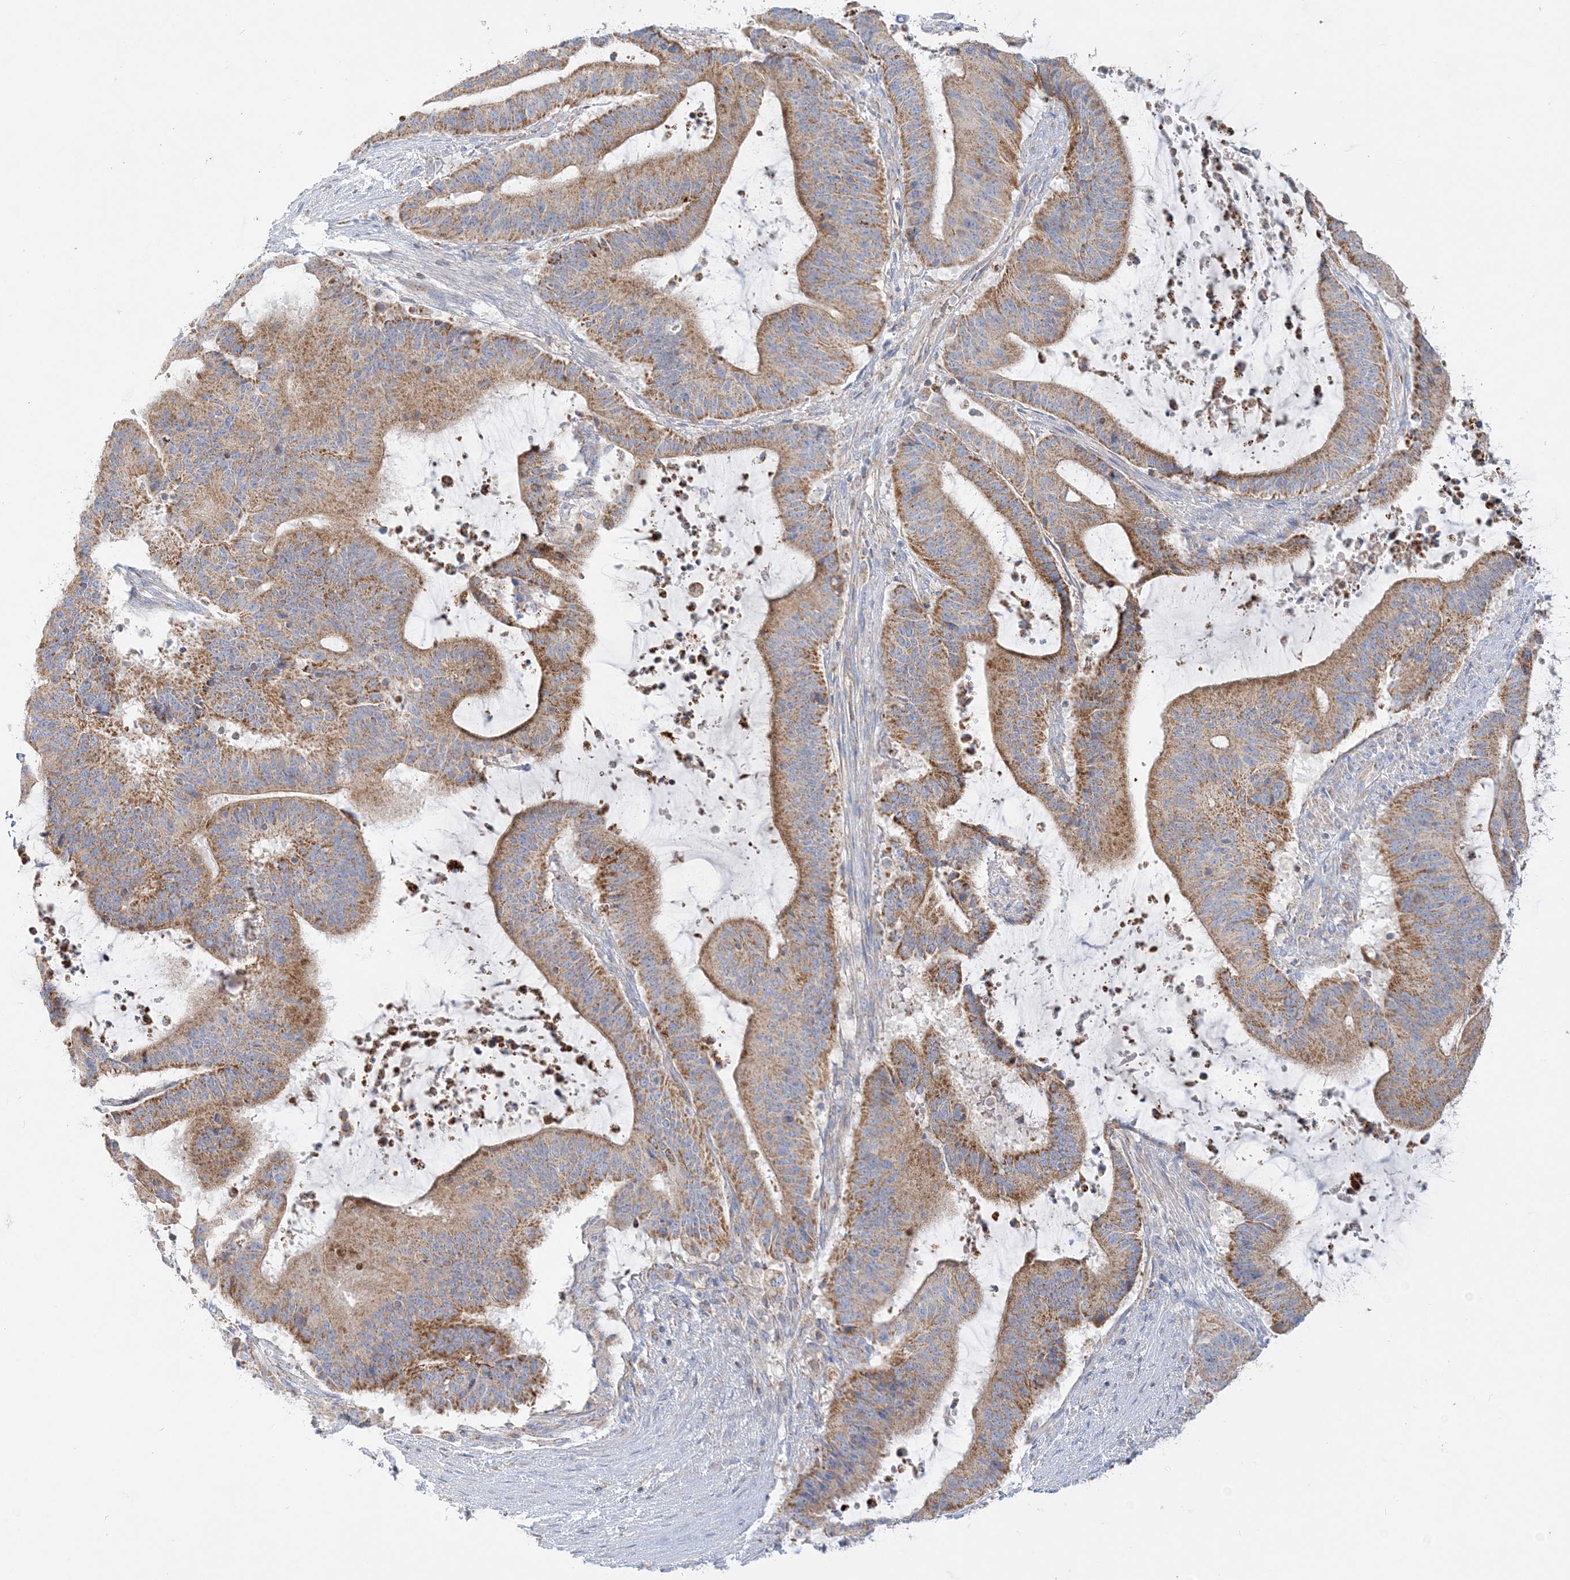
{"staining": {"intensity": "moderate", "quantity": ">75%", "location": "cytoplasmic/membranous"}, "tissue": "liver cancer", "cell_type": "Tumor cells", "image_type": "cancer", "snomed": [{"axis": "morphology", "description": "Normal tissue, NOS"}, {"axis": "morphology", "description": "Cholangiocarcinoma"}, {"axis": "topography", "description": "Liver"}, {"axis": "topography", "description": "Peripheral nerve tissue"}], "caption": "Immunohistochemistry (IHC) photomicrograph of neoplastic tissue: human liver cholangiocarcinoma stained using immunohistochemistry demonstrates medium levels of moderate protein expression localized specifically in the cytoplasmic/membranous of tumor cells, appearing as a cytoplasmic/membranous brown color.", "gene": "TBC1D14", "patient": {"sex": "female", "age": 73}}